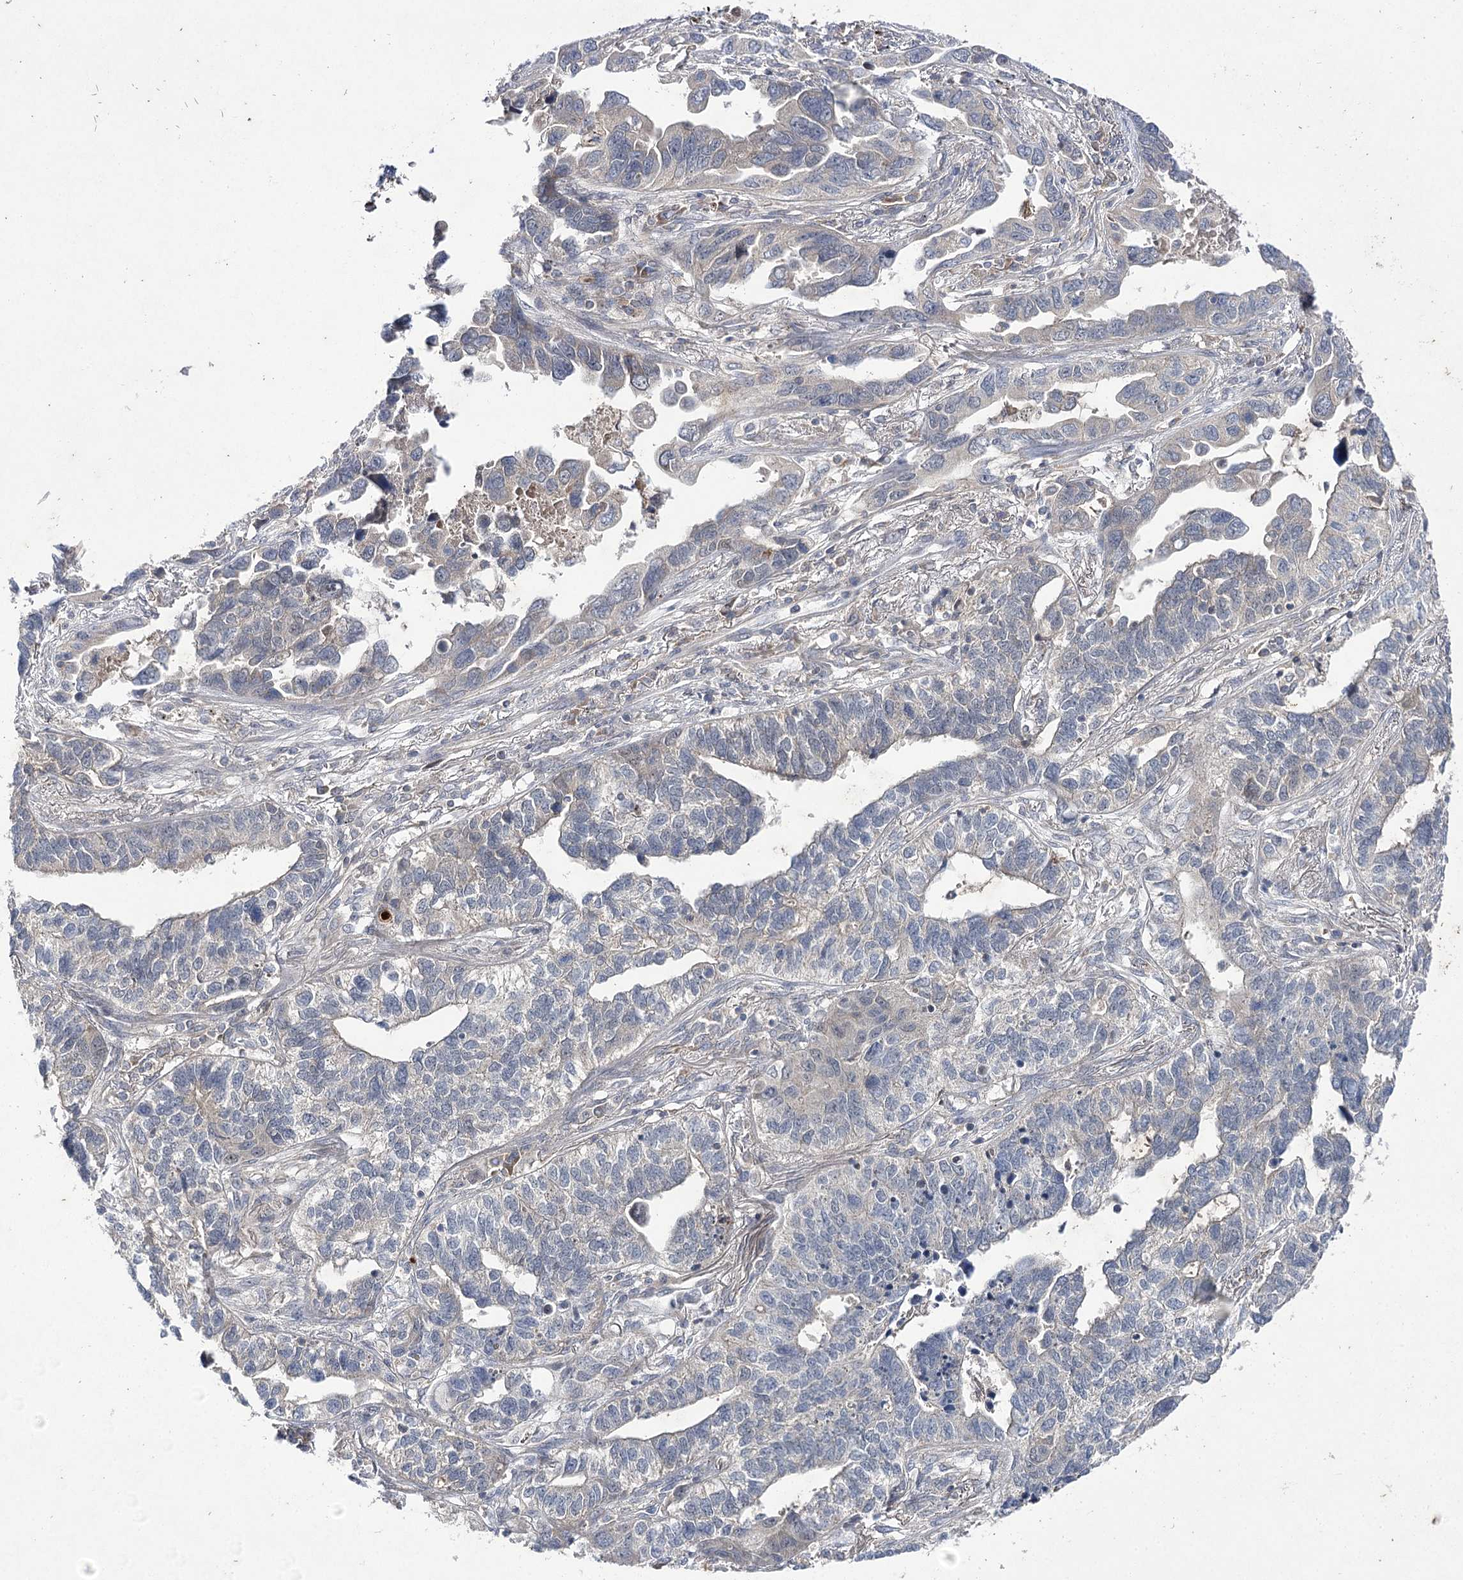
{"staining": {"intensity": "negative", "quantity": "none", "location": "none"}, "tissue": "lung cancer", "cell_type": "Tumor cells", "image_type": "cancer", "snomed": [{"axis": "morphology", "description": "Adenocarcinoma, NOS"}, {"axis": "topography", "description": "Lung"}], "caption": "High magnification brightfield microscopy of lung cancer stained with DAB (3,3'-diaminobenzidine) (brown) and counterstained with hematoxylin (blue): tumor cells show no significant positivity.", "gene": "BCR", "patient": {"sex": "male", "age": 67}}